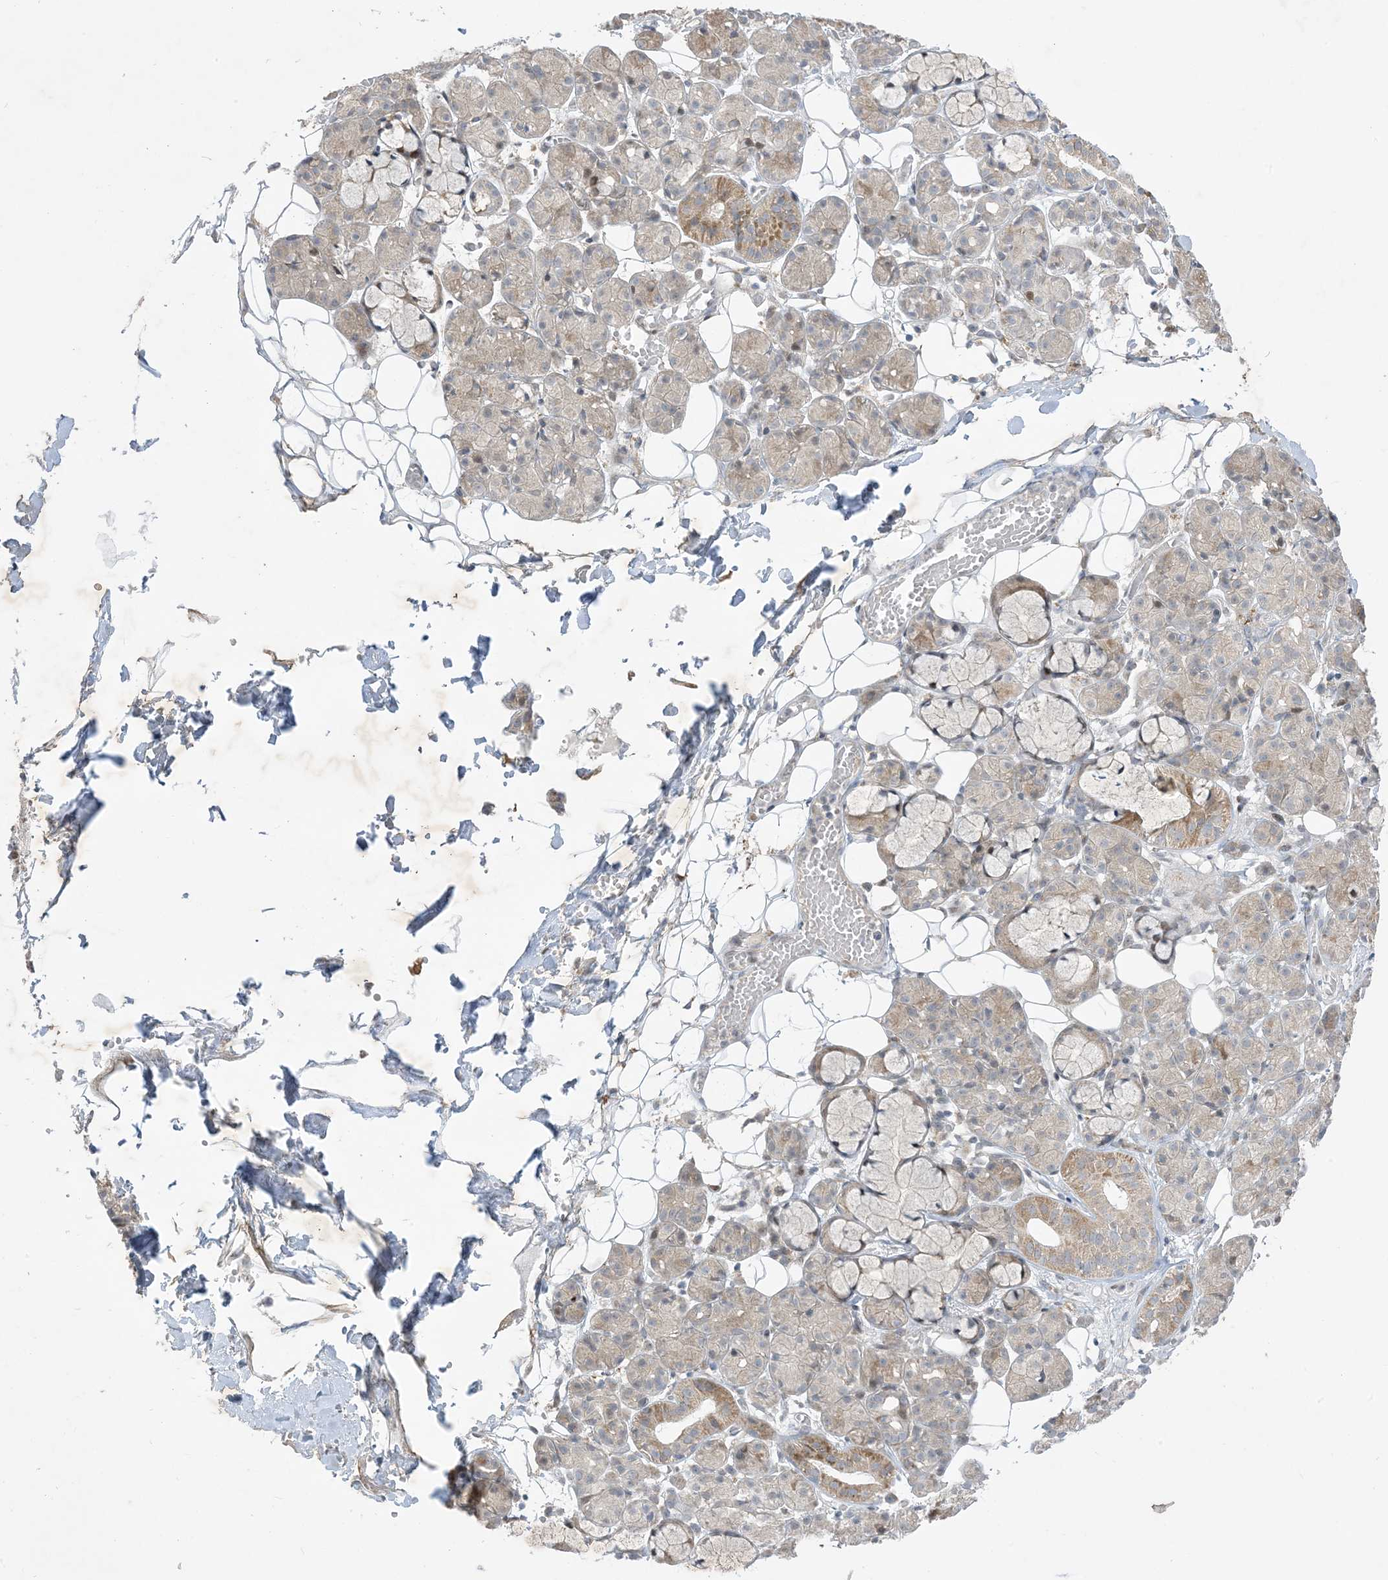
{"staining": {"intensity": "moderate", "quantity": "<25%", "location": "cytoplasmic/membranous"}, "tissue": "salivary gland", "cell_type": "Glandular cells", "image_type": "normal", "snomed": [{"axis": "morphology", "description": "Normal tissue, NOS"}, {"axis": "topography", "description": "Salivary gland"}], "caption": "A low amount of moderate cytoplasmic/membranous staining is appreciated in approximately <25% of glandular cells in benign salivary gland.", "gene": "SOGA3", "patient": {"sex": "male", "age": 63}}